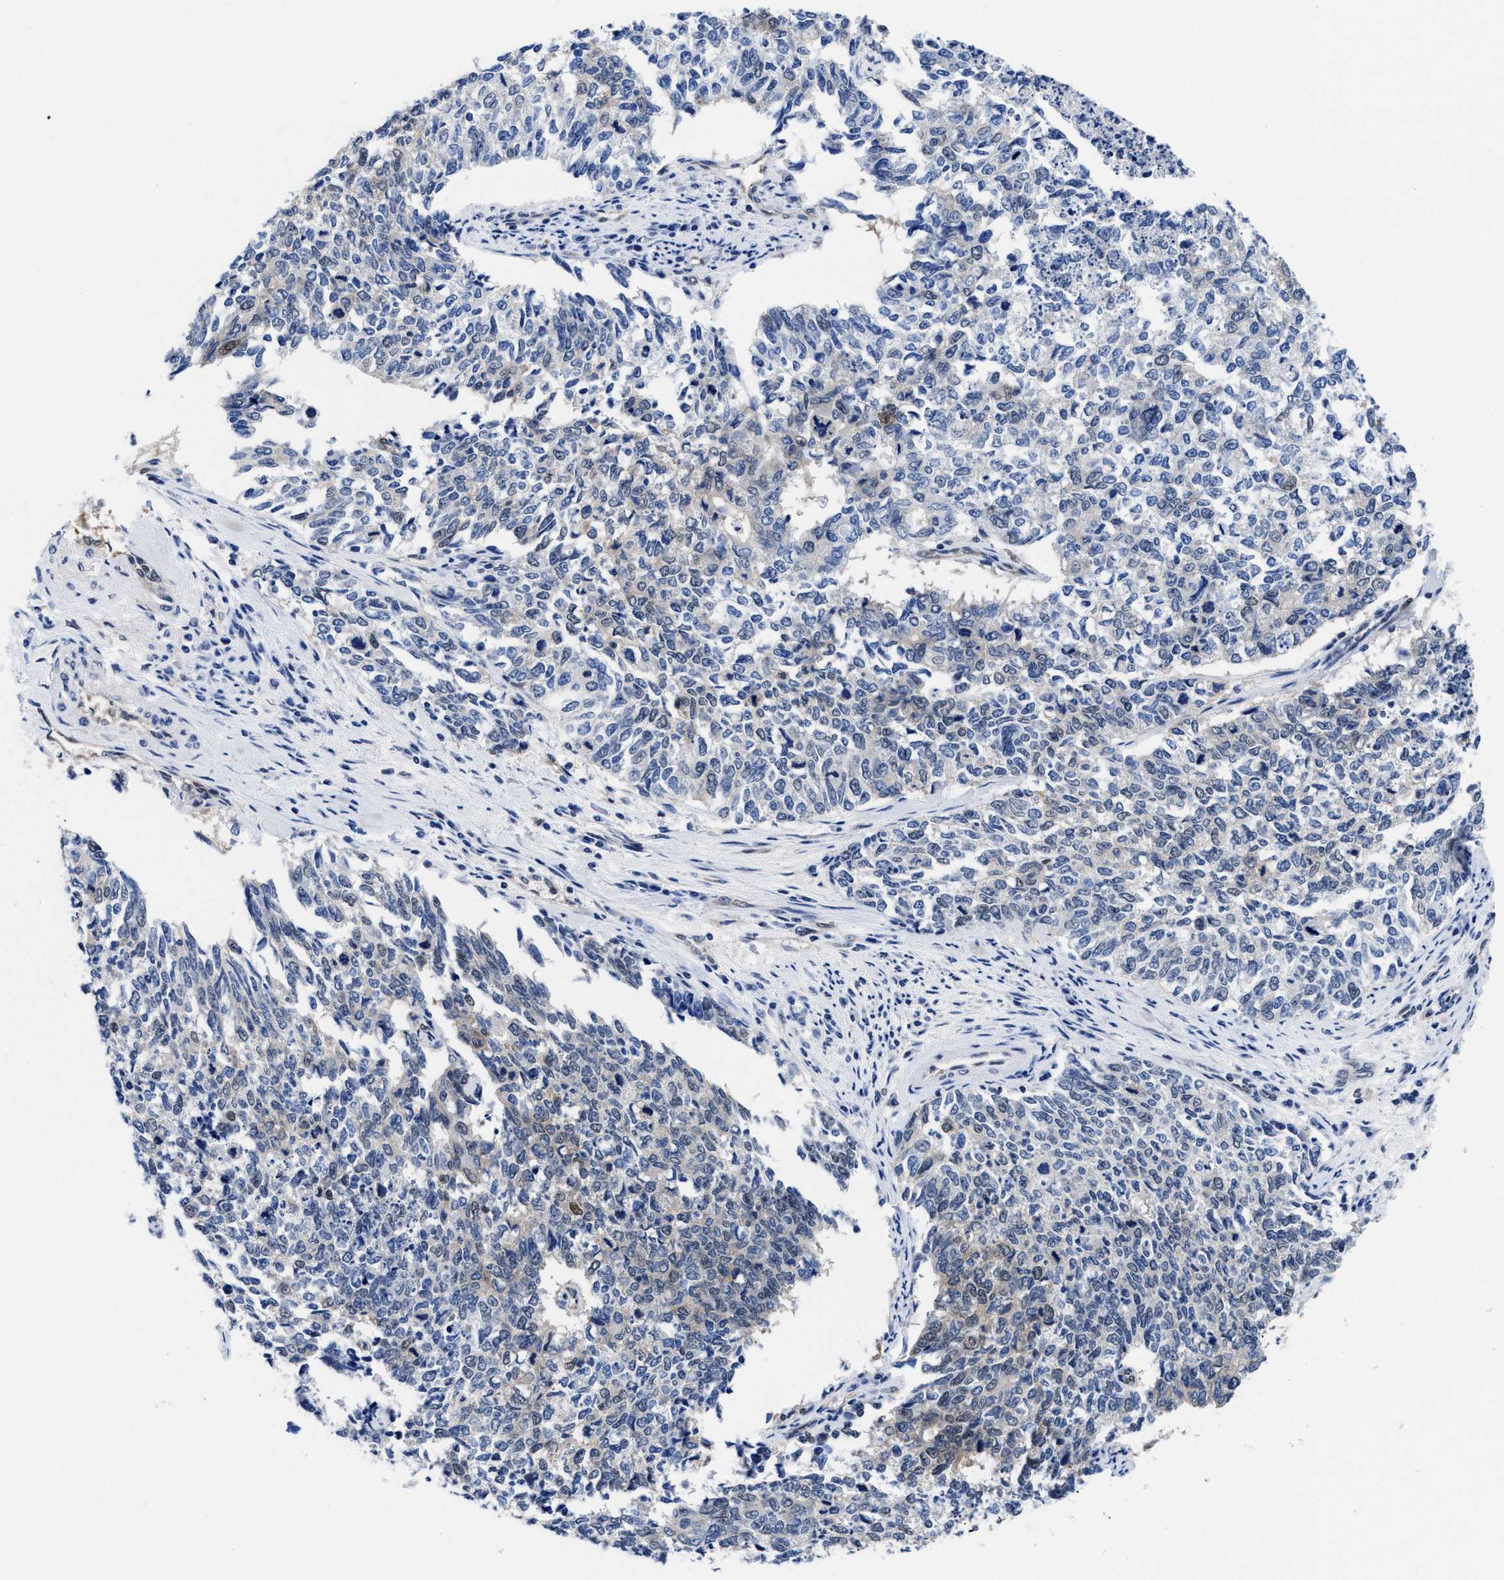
{"staining": {"intensity": "negative", "quantity": "none", "location": "none"}, "tissue": "cervical cancer", "cell_type": "Tumor cells", "image_type": "cancer", "snomed": [{"axis": "morphology", "description": "Squamous cell carcinoma, NOS"}, {"axis": "topography", "description": "Cervix"}], "caption": "Immunohistochemistry of cervical cancer exhibits no expression in tumor cells.", "gene": "ACLY", "patient": {"sex": "female", "age": 63}}